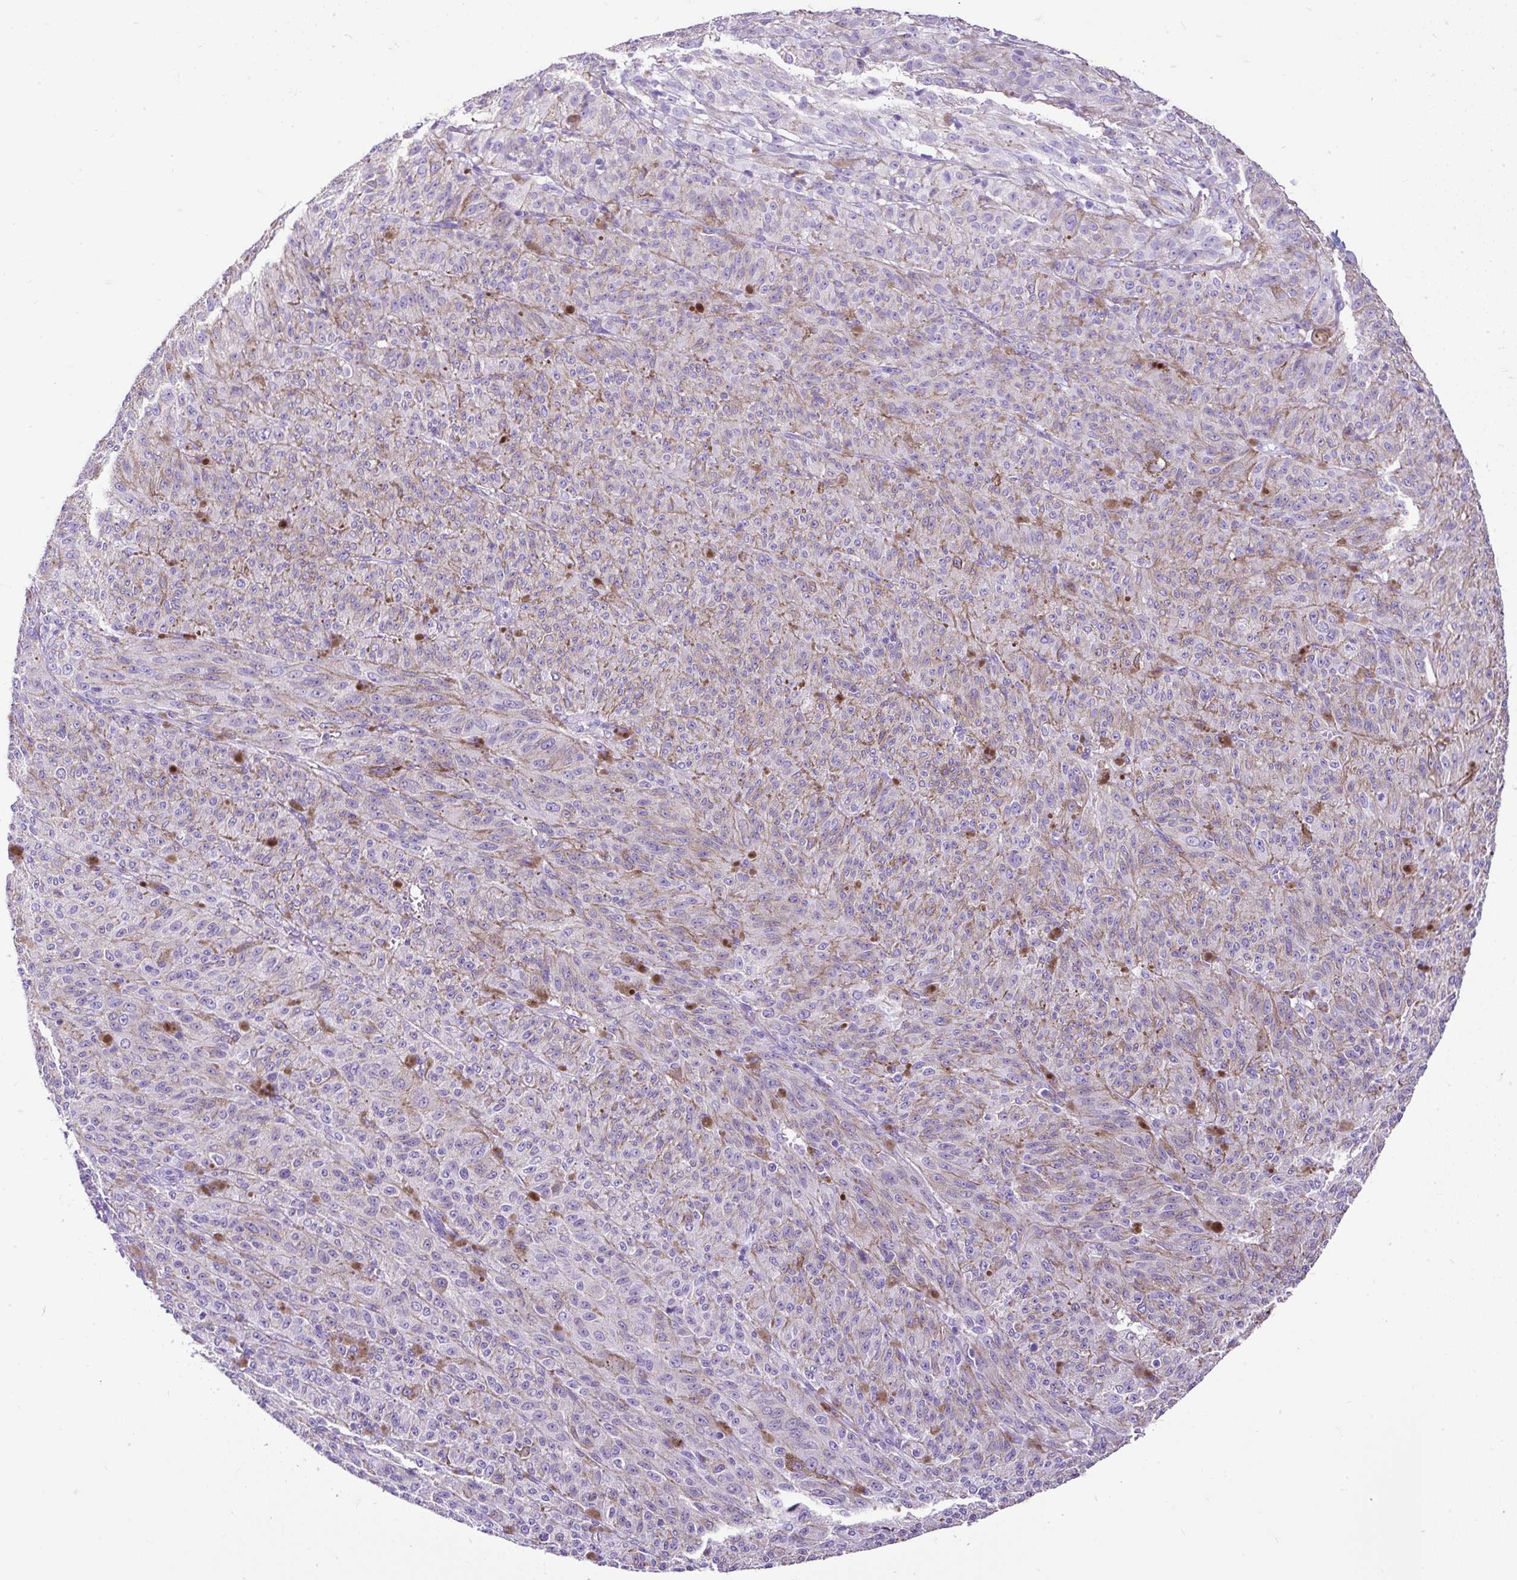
{"staining": {"intensity": "negative", "quantity": "none", "location": "none"}, "tissue": "melanoma", "cell_type": "Tumor cells", "image_type": "cancer", "snomed": [{"axis": "morphology", "description": "Malignant melanoma, NOS"}, {"axis": "topography", "description": "Skin"}], "caption": "Tumor cells show no significant positivity in malignant melanoma.", "gene": "CEL", "patient": {"sex": "female", "age": 52}}